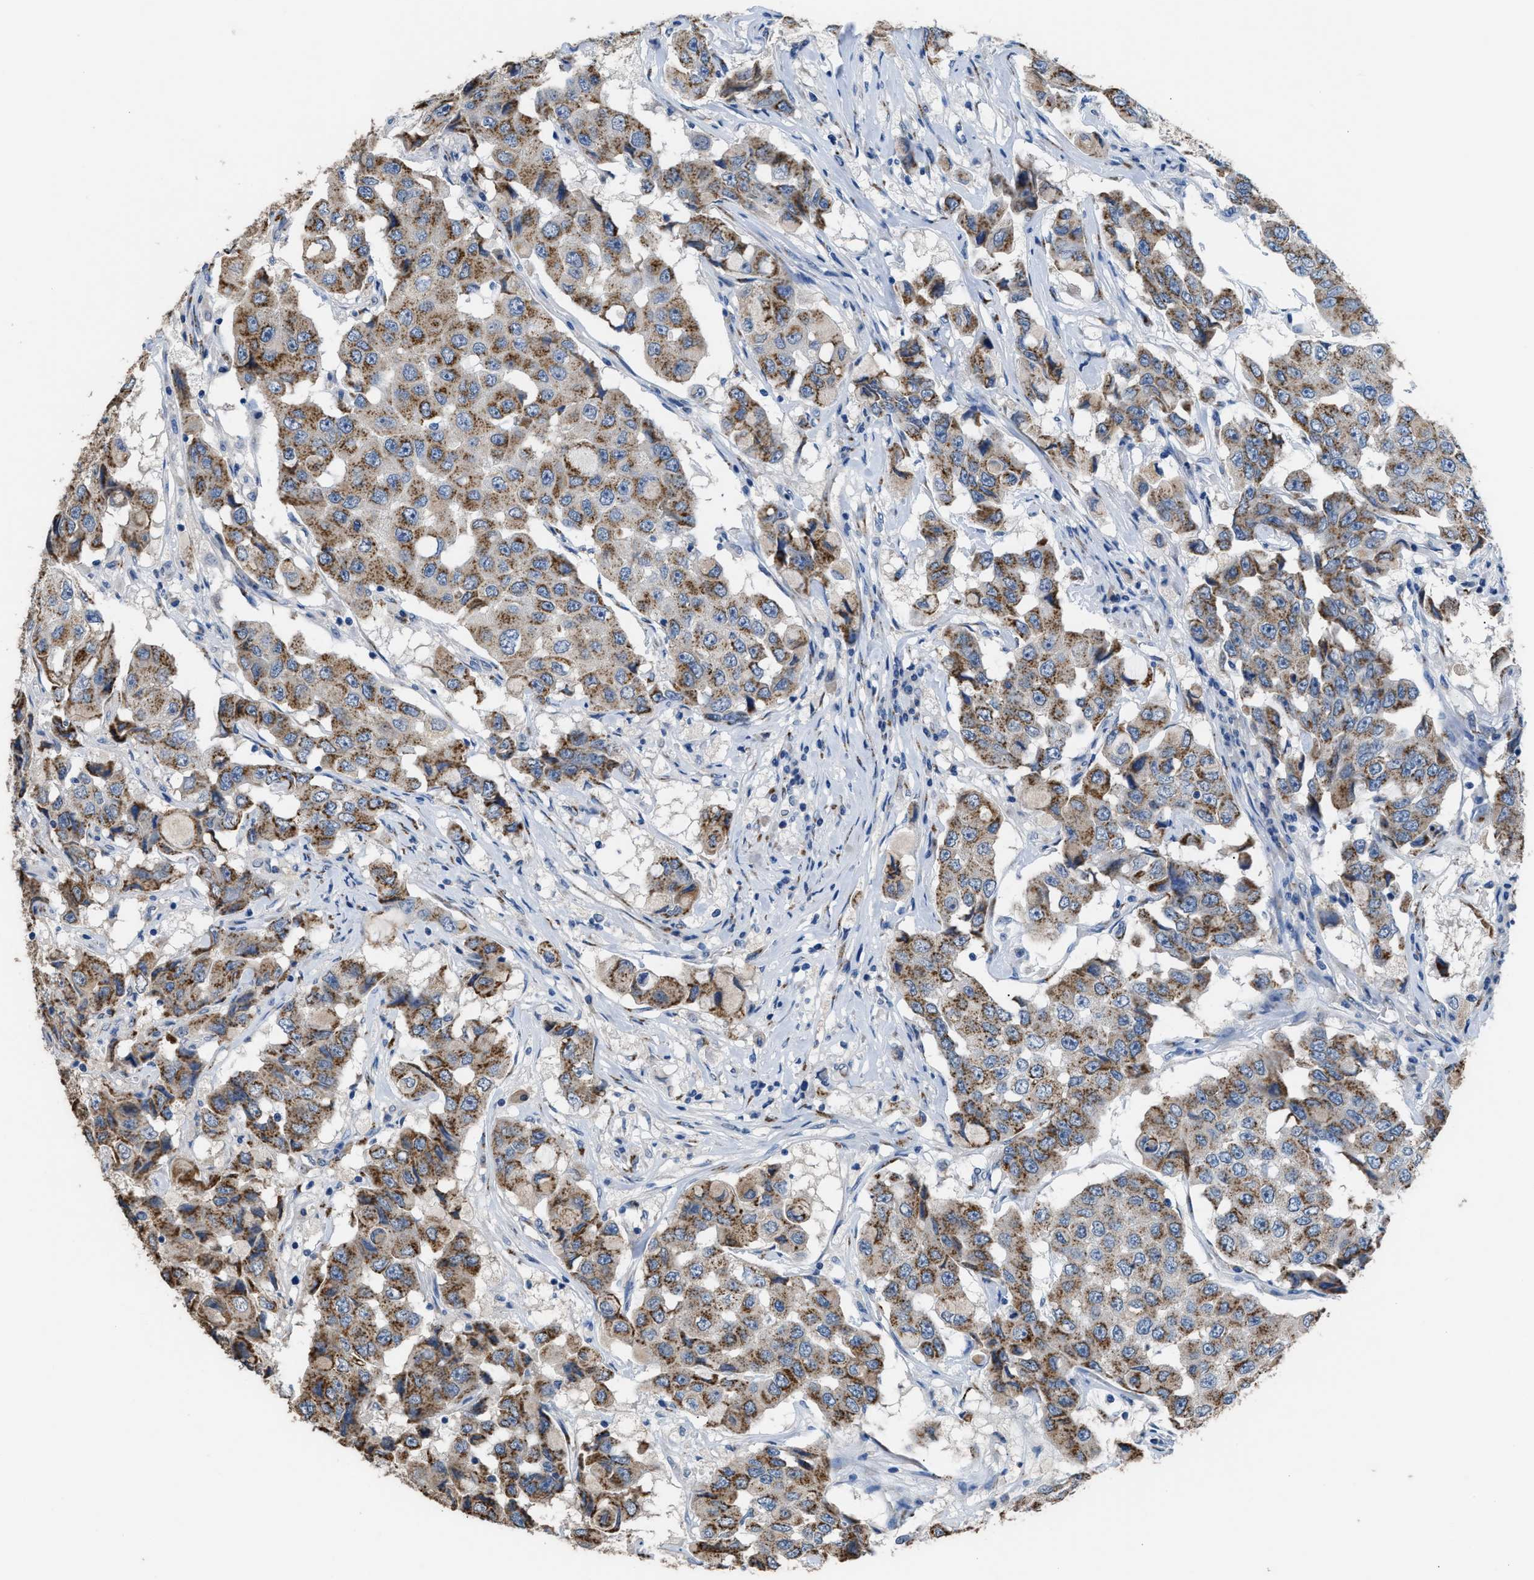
{"staining": {"intensity": "strong", "quantity": ">75%", "location": "cytoplasmic/membranous"}, "tissue": "breast cancer", "cell_type": "Tumor cells", "image_type": "cancer", "snomed": [{"axis": "morphology", "description": "Duct carcinoma"}, {"axis": "topography", "description": "Breast"}], "caption": "Breast cancer stained with a protein marker exhibits strong staining in tumor cells.", "gene": "GOLM1", "patient": {"sex": "female", "age": 27}}